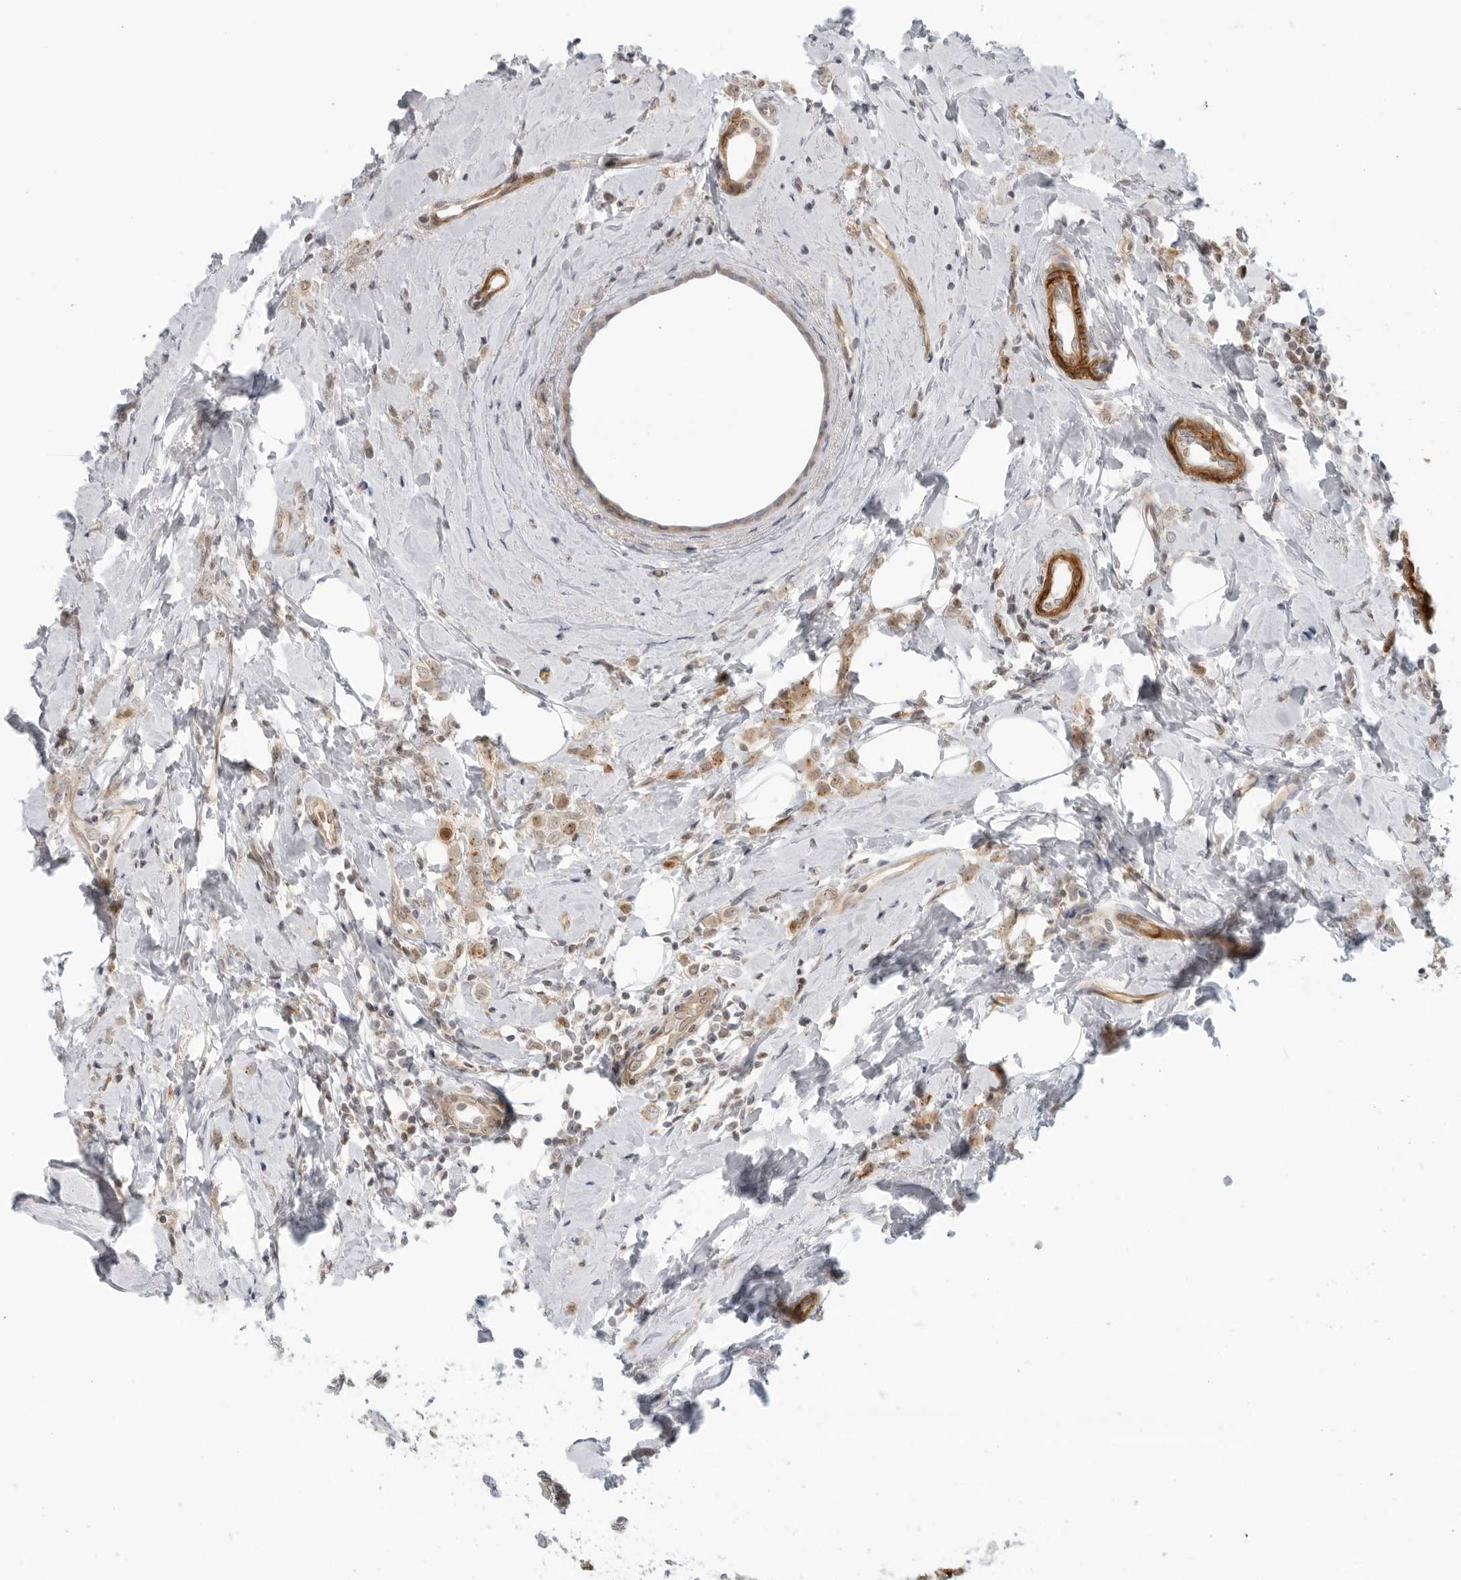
{"staining": {"intensity": "moderate", "quantity": ">75%", "location": "cytoplasmic/membranous,nuclear"}, "tissue": "breast cancer", "cell_type": "Tumor cells", "image_type": "cancer", "snomed": [{"axis": "morphology", "description": "Lobular carcinoma"}, {"axis": "topography", "description": "Breast"}], "caption": "High-power microscopy captured an immunohistochemistry (IHC) image of breast cancer (lobular carcinoma), revealing moderate cytoplasmic/membranous and nuclear positivity in about >75% of tumor cells.", "gene": "SUGCT", "patient": {"sex": "female", "age": 47}}